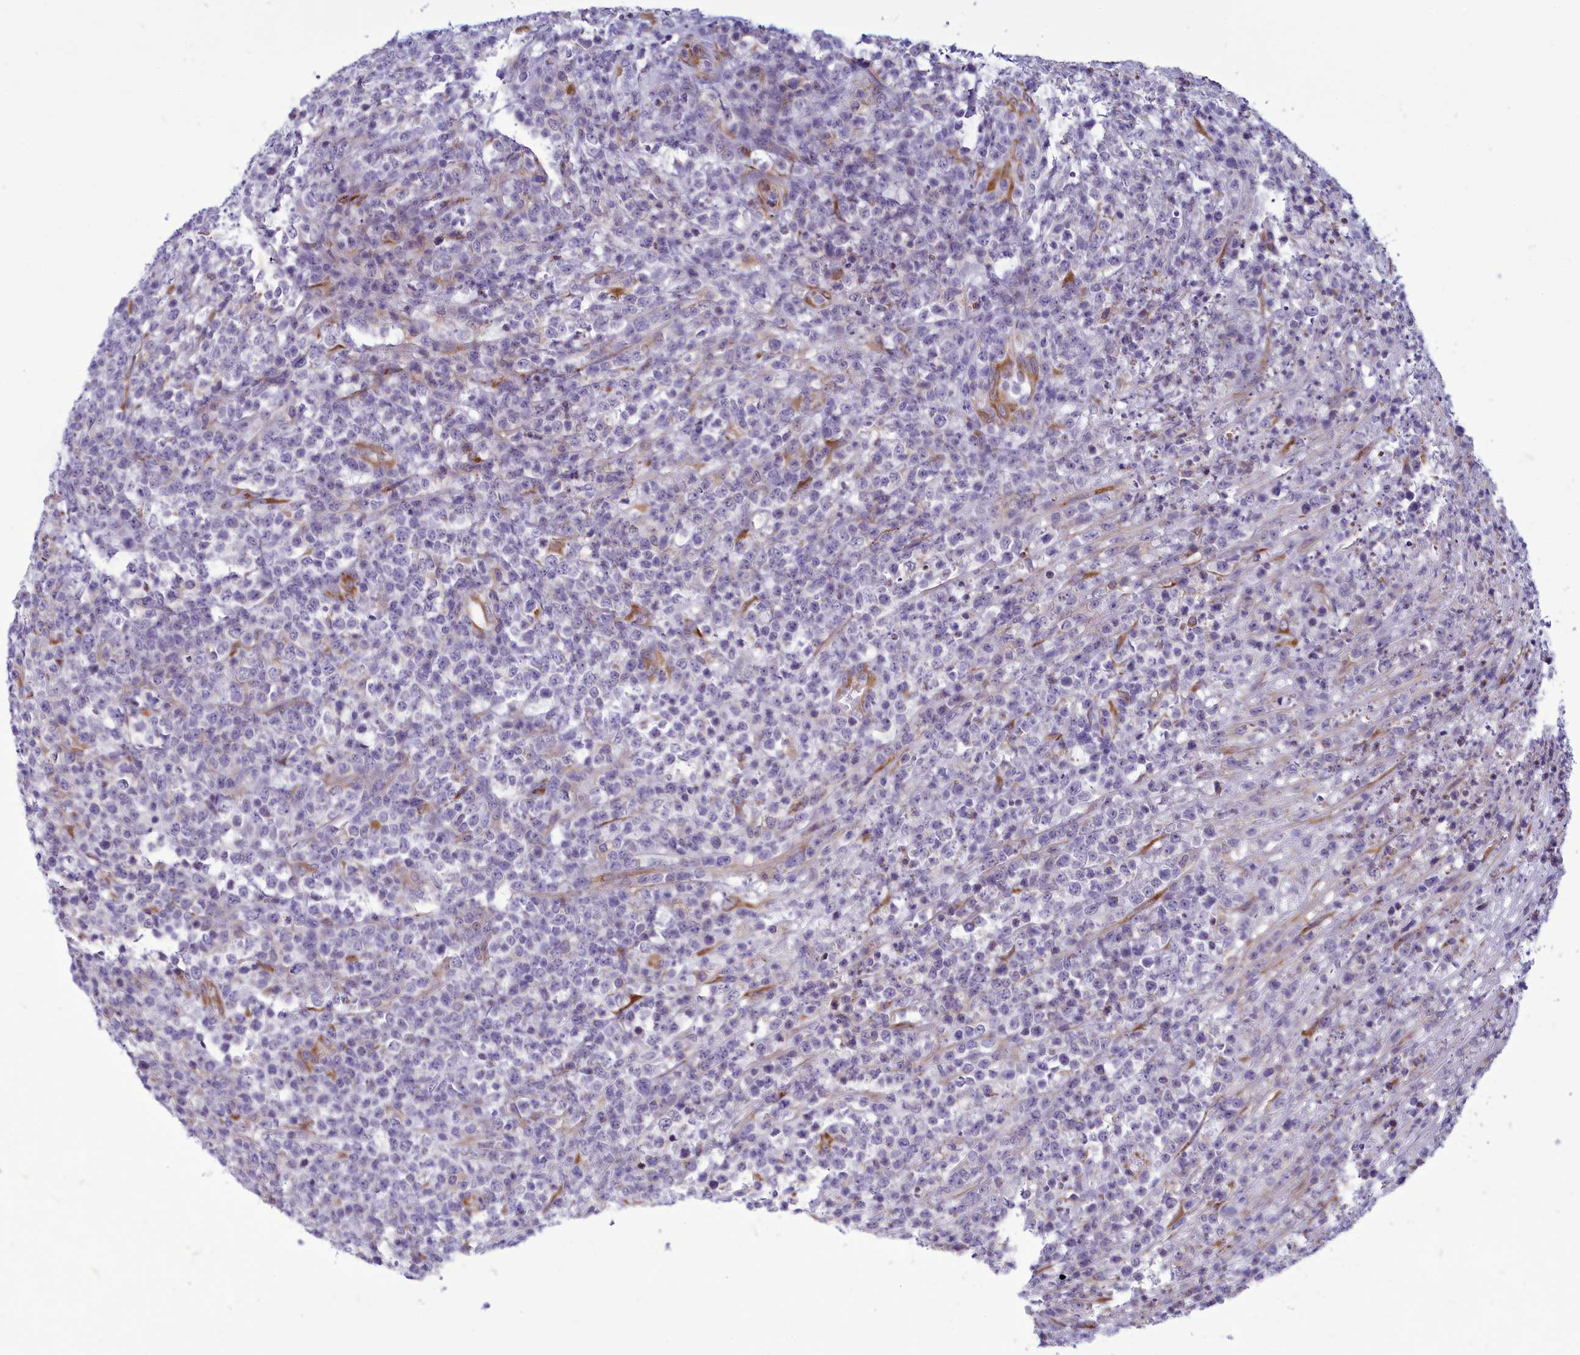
{"staining": {"intensity": "negative", "quantity": "none", "location": "none"}, "tissue": "lymphoma", "cell_type": "Tumor cells", "image_type": "cancer", "snomed": [{"axis": "morphology", "description": "Malignant lymphoma, non-Hodgkin's type, High grade"}, {"axis": "topography", "description": "Colon"}], "caption": "This image is of lymphoma stained with immunohistochemistry to label a protein in brown with the nuclei are counter-stained blue. There is no expression in tumor cells.", "gene": "CENATAC", "patient": {"sex": "female", "age": 53}}